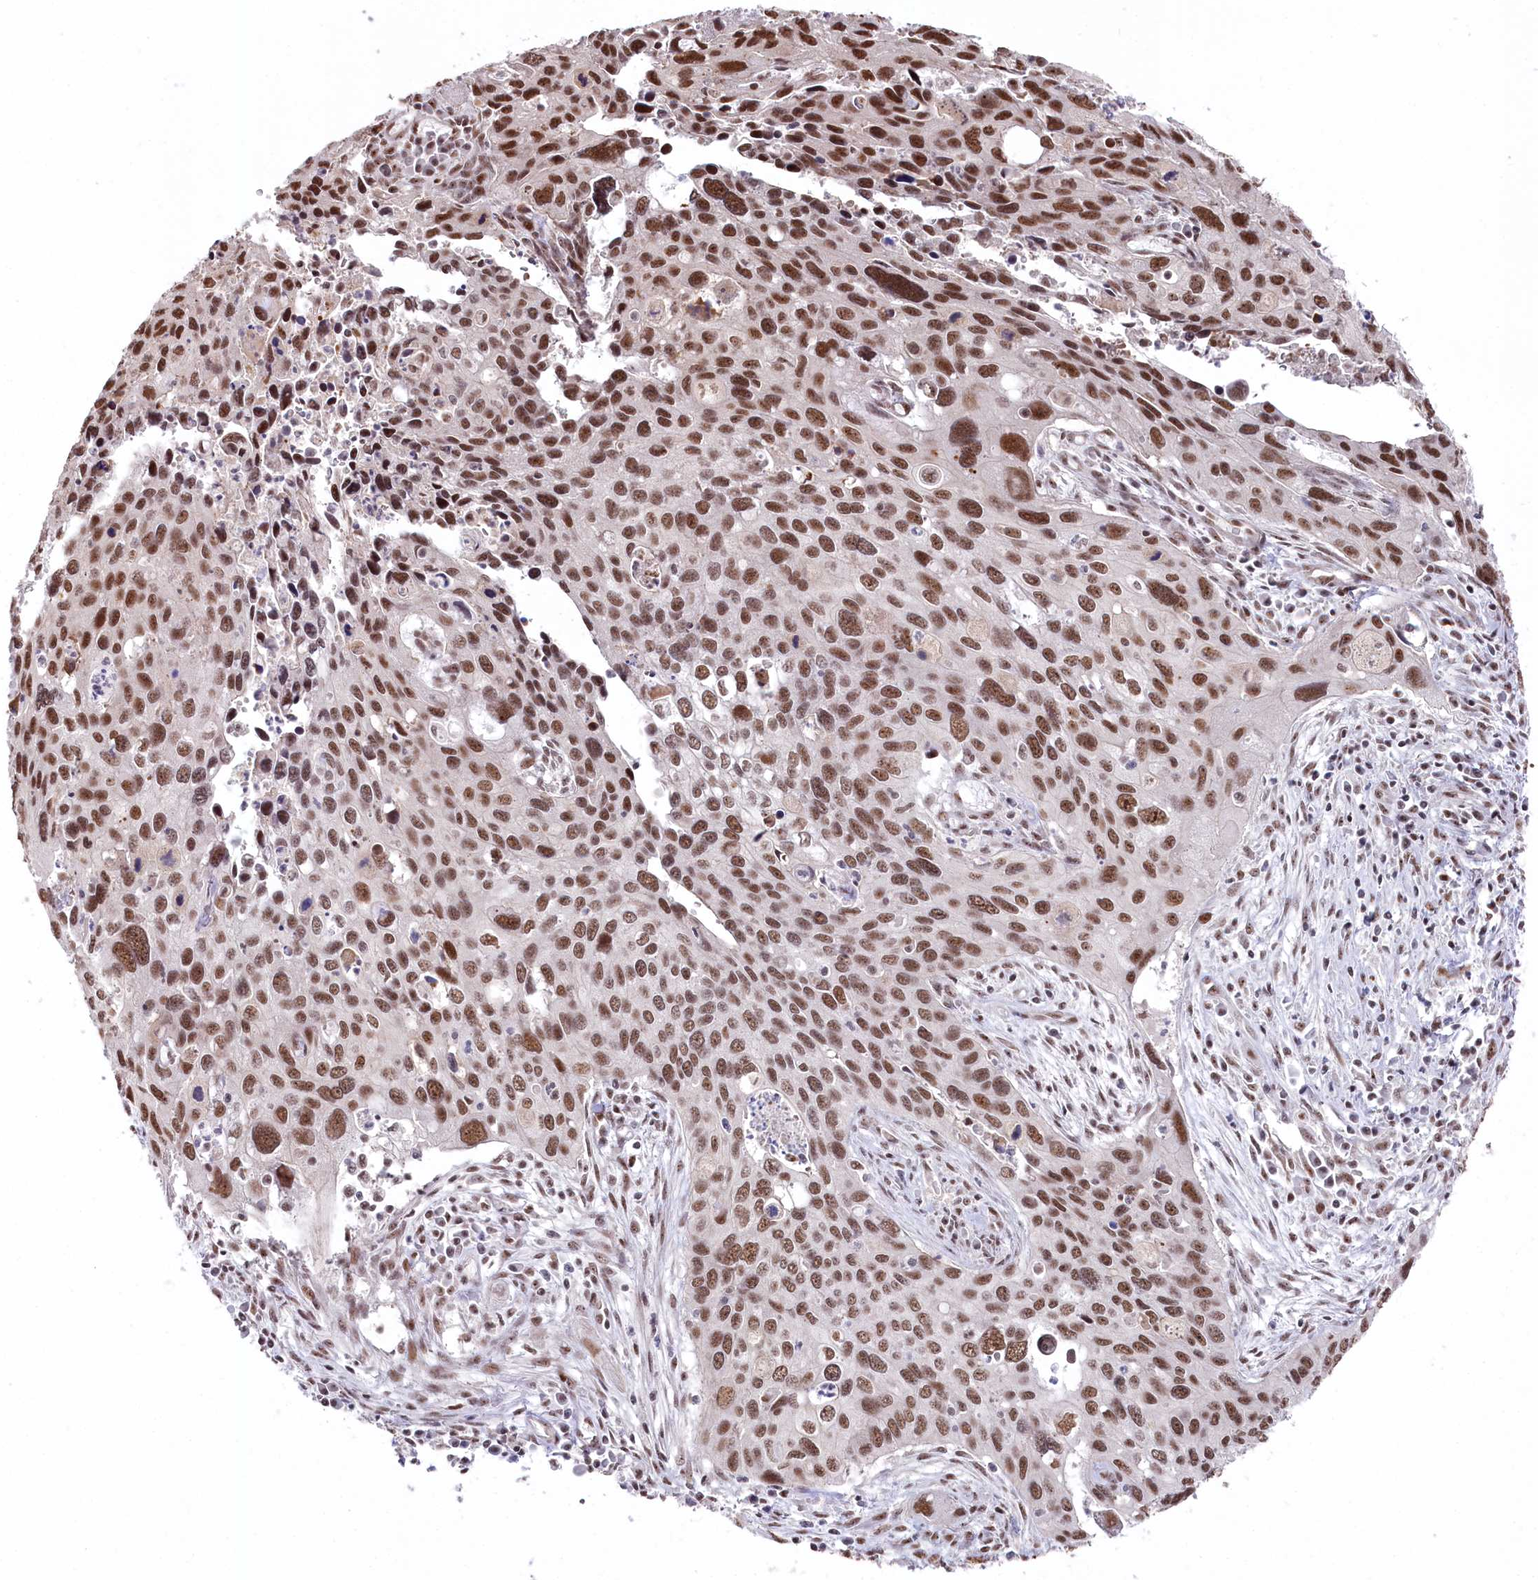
{"staining": {"intensity": "strong", "quantity": ">75%", "location": "nuclear"}, "tissue": "cervical cancer", "cell_type": "Tumor cells", "image_type": "cancer", "snomed": [{"axis": "morphology", "description": "Squamous cell carcinoma, NOS"}, {"axis": "topography", "description": "Cervix"}], "caption": "IHC (DAB) staining of human cervical squamous cell carcinoma reveals strong nuclear protein positivity in approximately >75% of tumor cells. (Brightfield microscopy of DAB IHC at high magnification).", "gene": "POLR2H", "patient": {"sex": "female", "age": 55}}